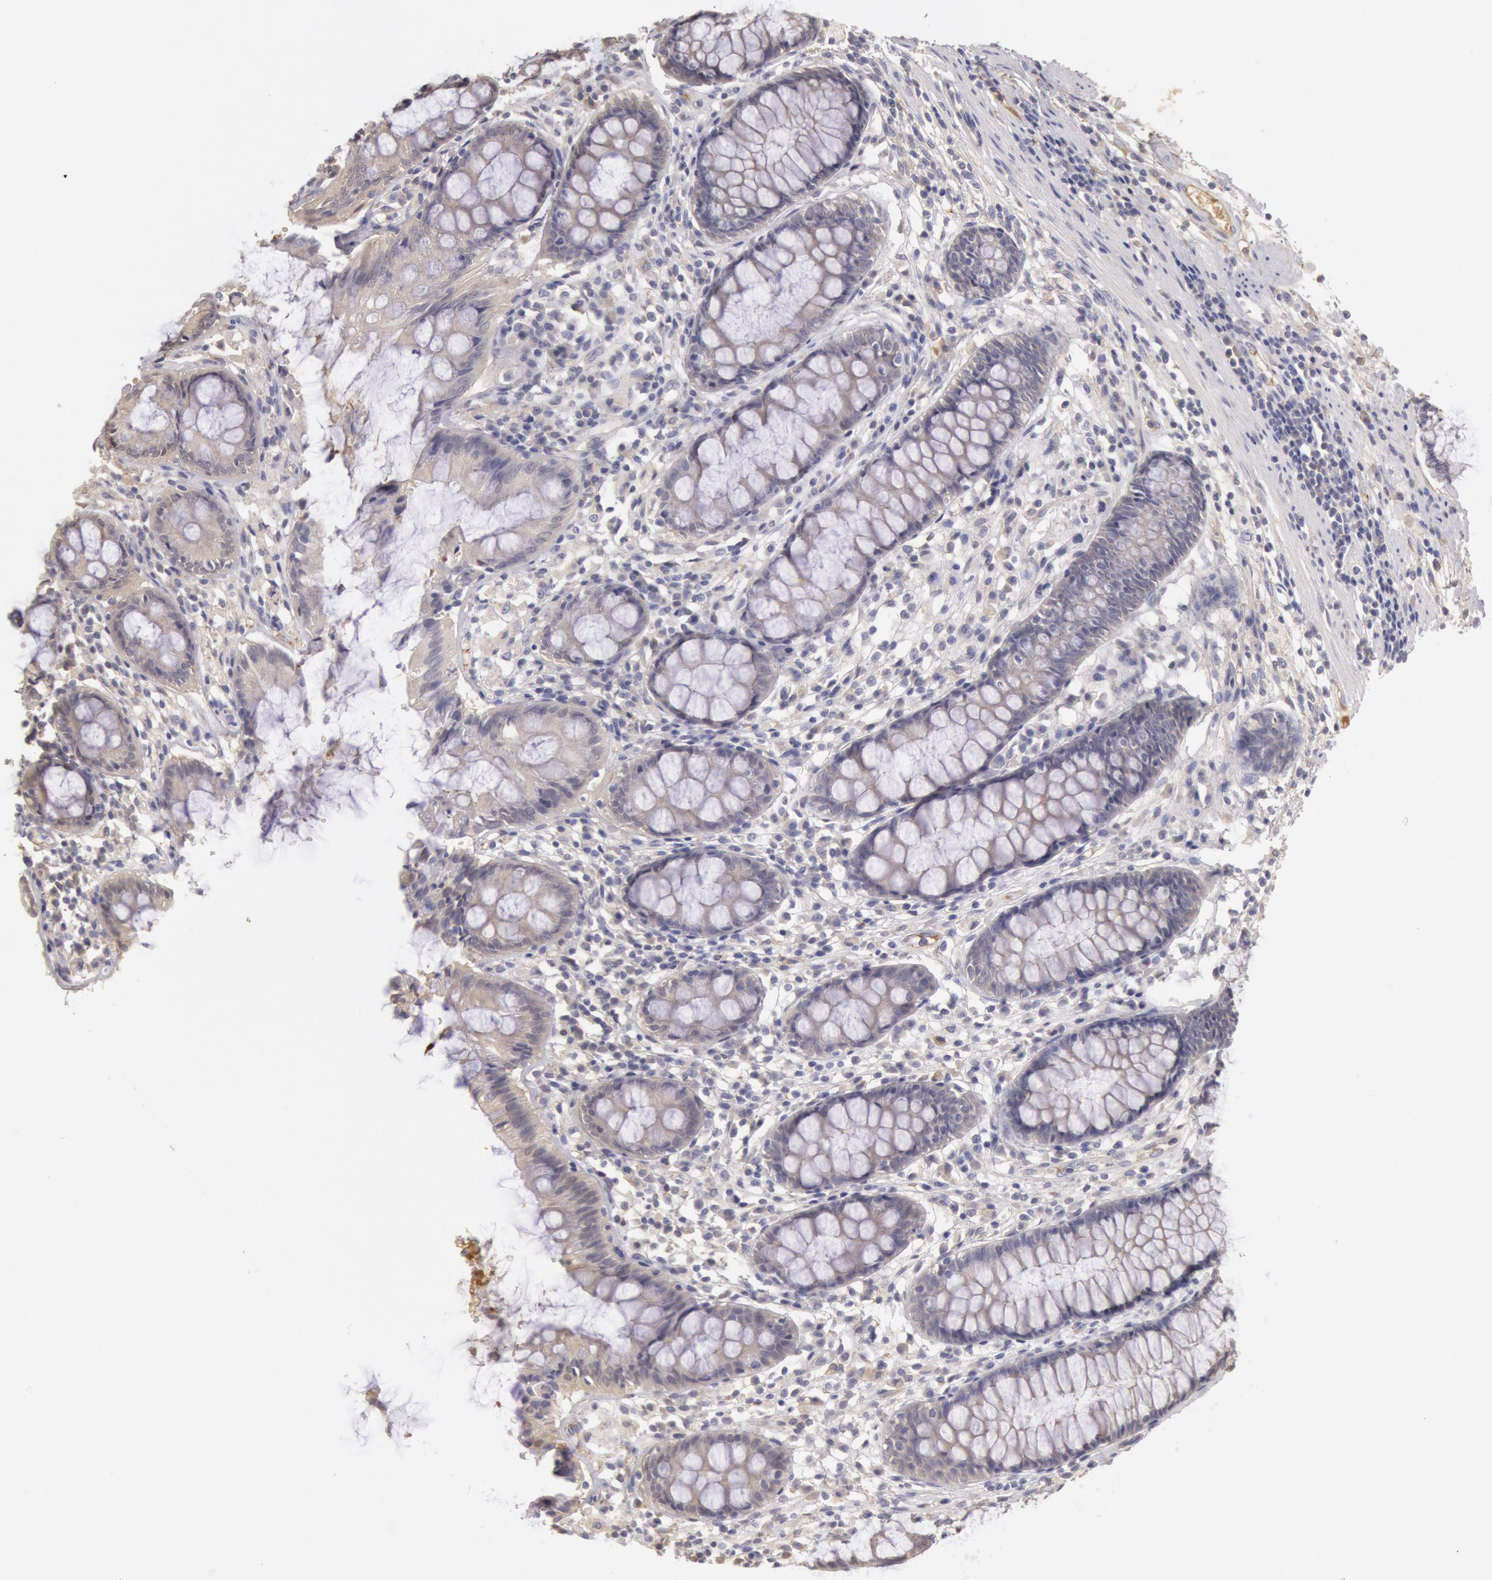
{"staining": {"intensity": "negative", "quantity": "none", "location": "none"}, "tissue": "rectum", "cell_type": "Glandular cells", "image_type": "normal", "snomed": [{"axis": "morphology", "description": "Normal tissue, NOS"}, {"axis": "topography", "description": "Rectum"}], "caption": "DAB (3,3'-diaminobenzidine) immunohistochemical staining of normal rectum shows no significant expression in glandular cells.", "gene": "C1R", "patient": {"sex": "female", "age": 66}}